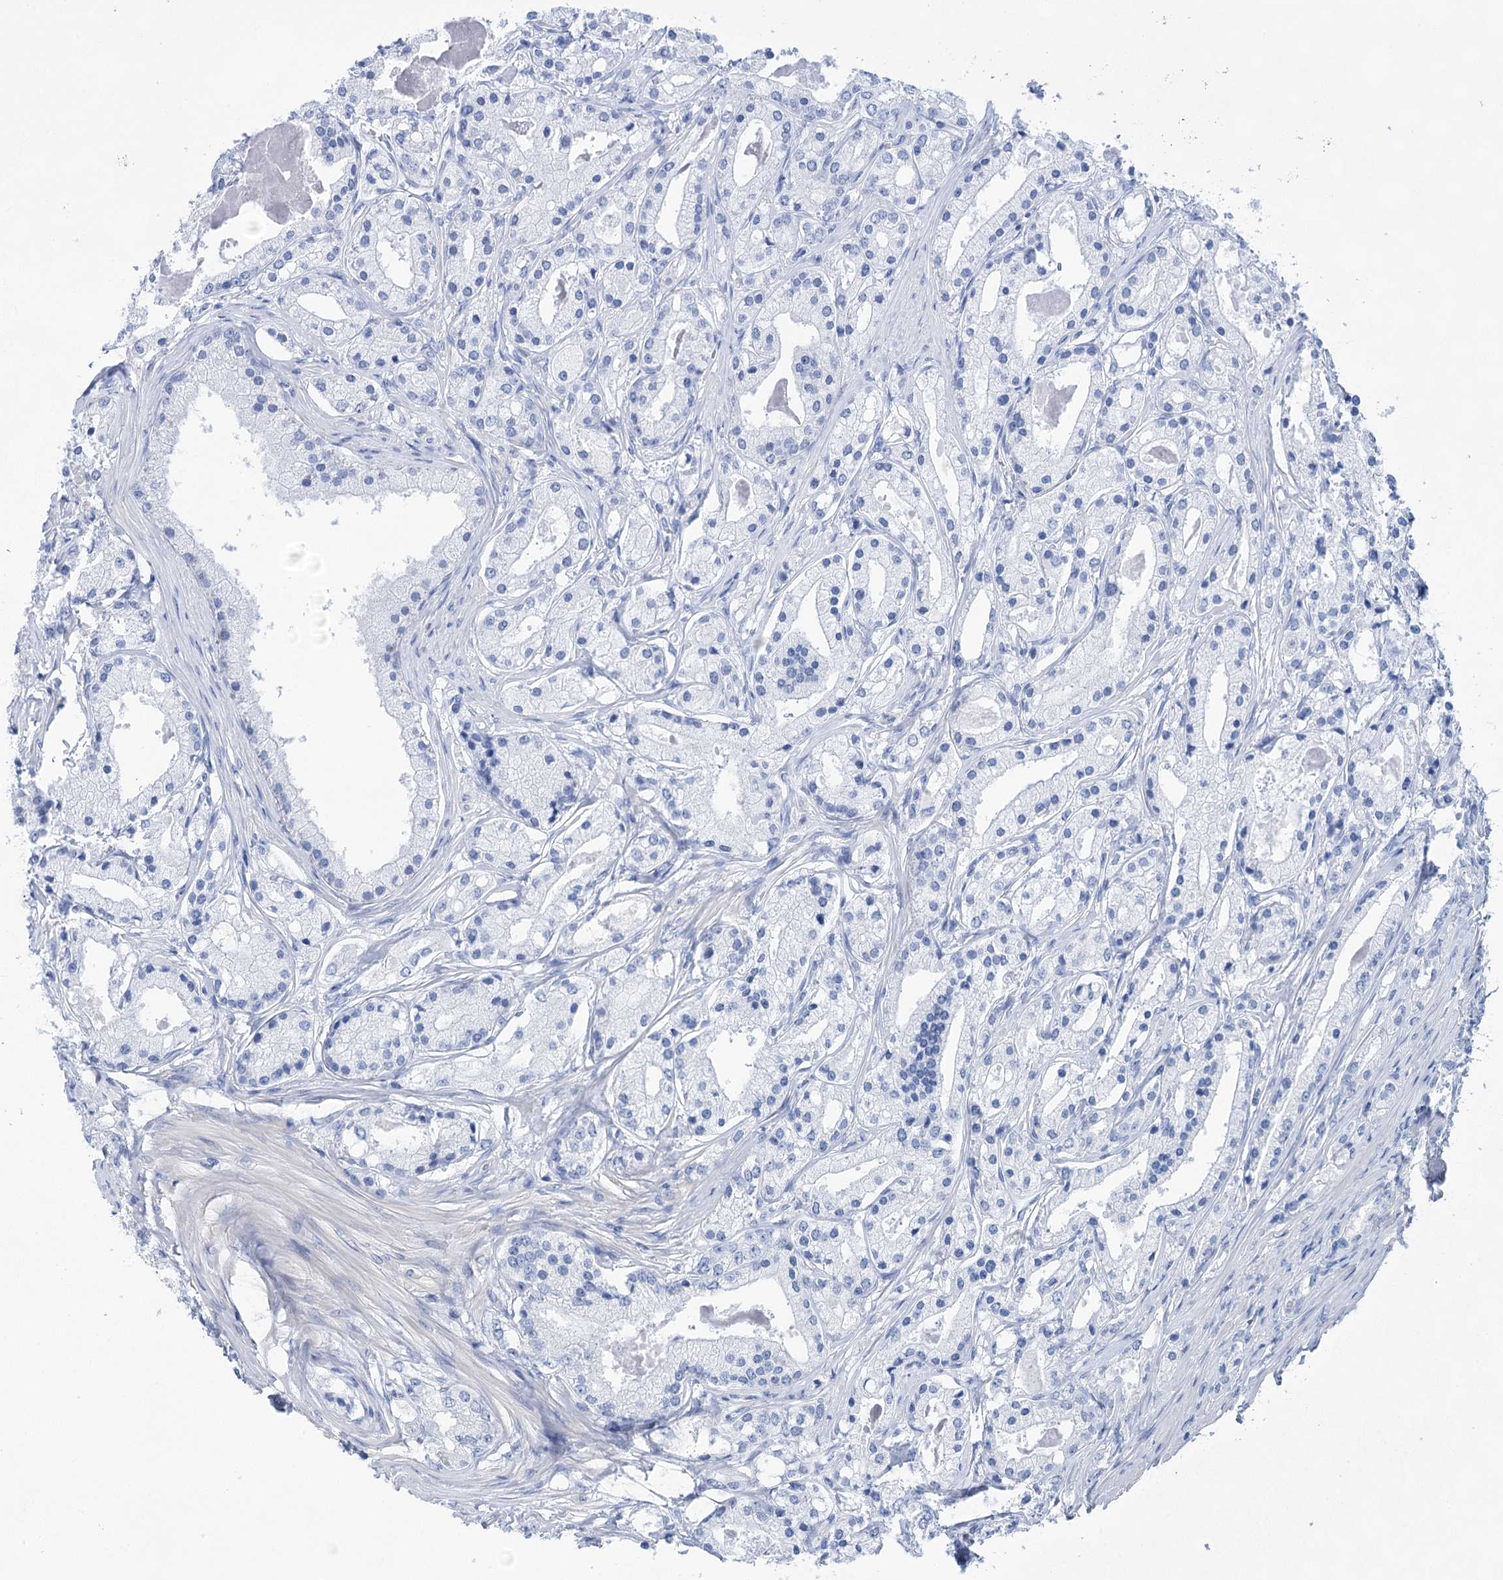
{"staining": {"intensity": "negative", "quantity": "none", "location": "none"}, "tissue": "prostate cancer", "cell_type": "Tumor cells", "image_type": "cancer", "snomed": [{"axis": "morphology", "description": "Adenocarcinoma, High grade"}, {"axis": "topography", "description": "Prostate"}], "caption": "An immunohistochemistry photomicrograph of high-grade adenocarcinoma (prostate) is shown. There is no staining in tumor cells of high-grade adenocarcinoma (prostate).", "gene": "LALBA", "patient": {"sex": "male", "age": 59}}